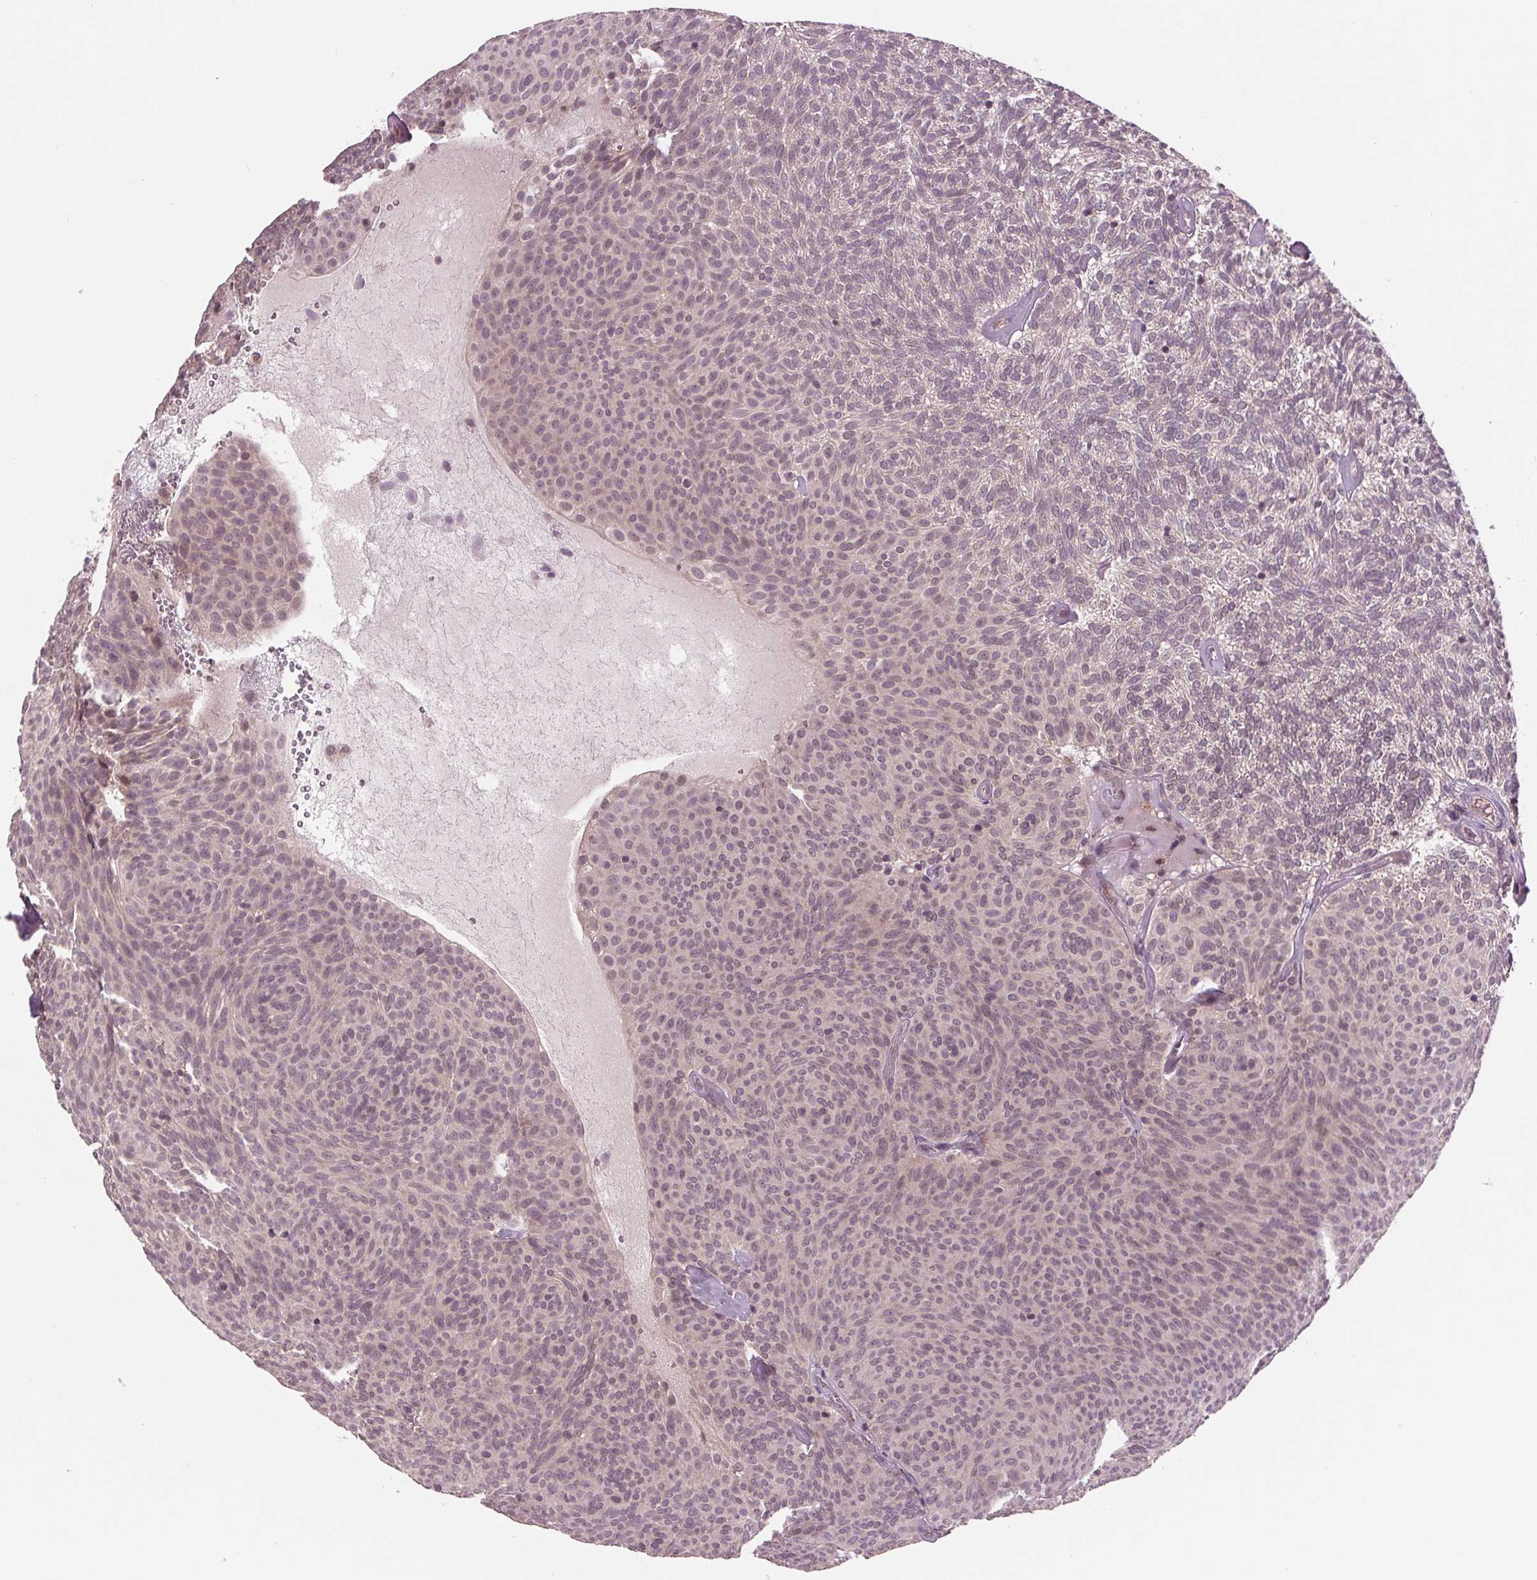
{"staining": {"intensity": "weak", "quantity": "<25%", "location": "cytoplasmic/membranous"}, "tissue": "urothelial cancer", "cell_type": "Tumor cells", "image_type": "cancer", "snomed": [{"axis": "morphology", "description": "Urothelial carcinoma, Low grade"}, {"axis": "topography", "description": "Urinary bladder"}], "caption": "Micrograph shows no significant protein expression in tumor cells of low-grade urothelial carcinoma.", "gene": "MAPK8", "patient": {"sex": "male", "age": 77}}